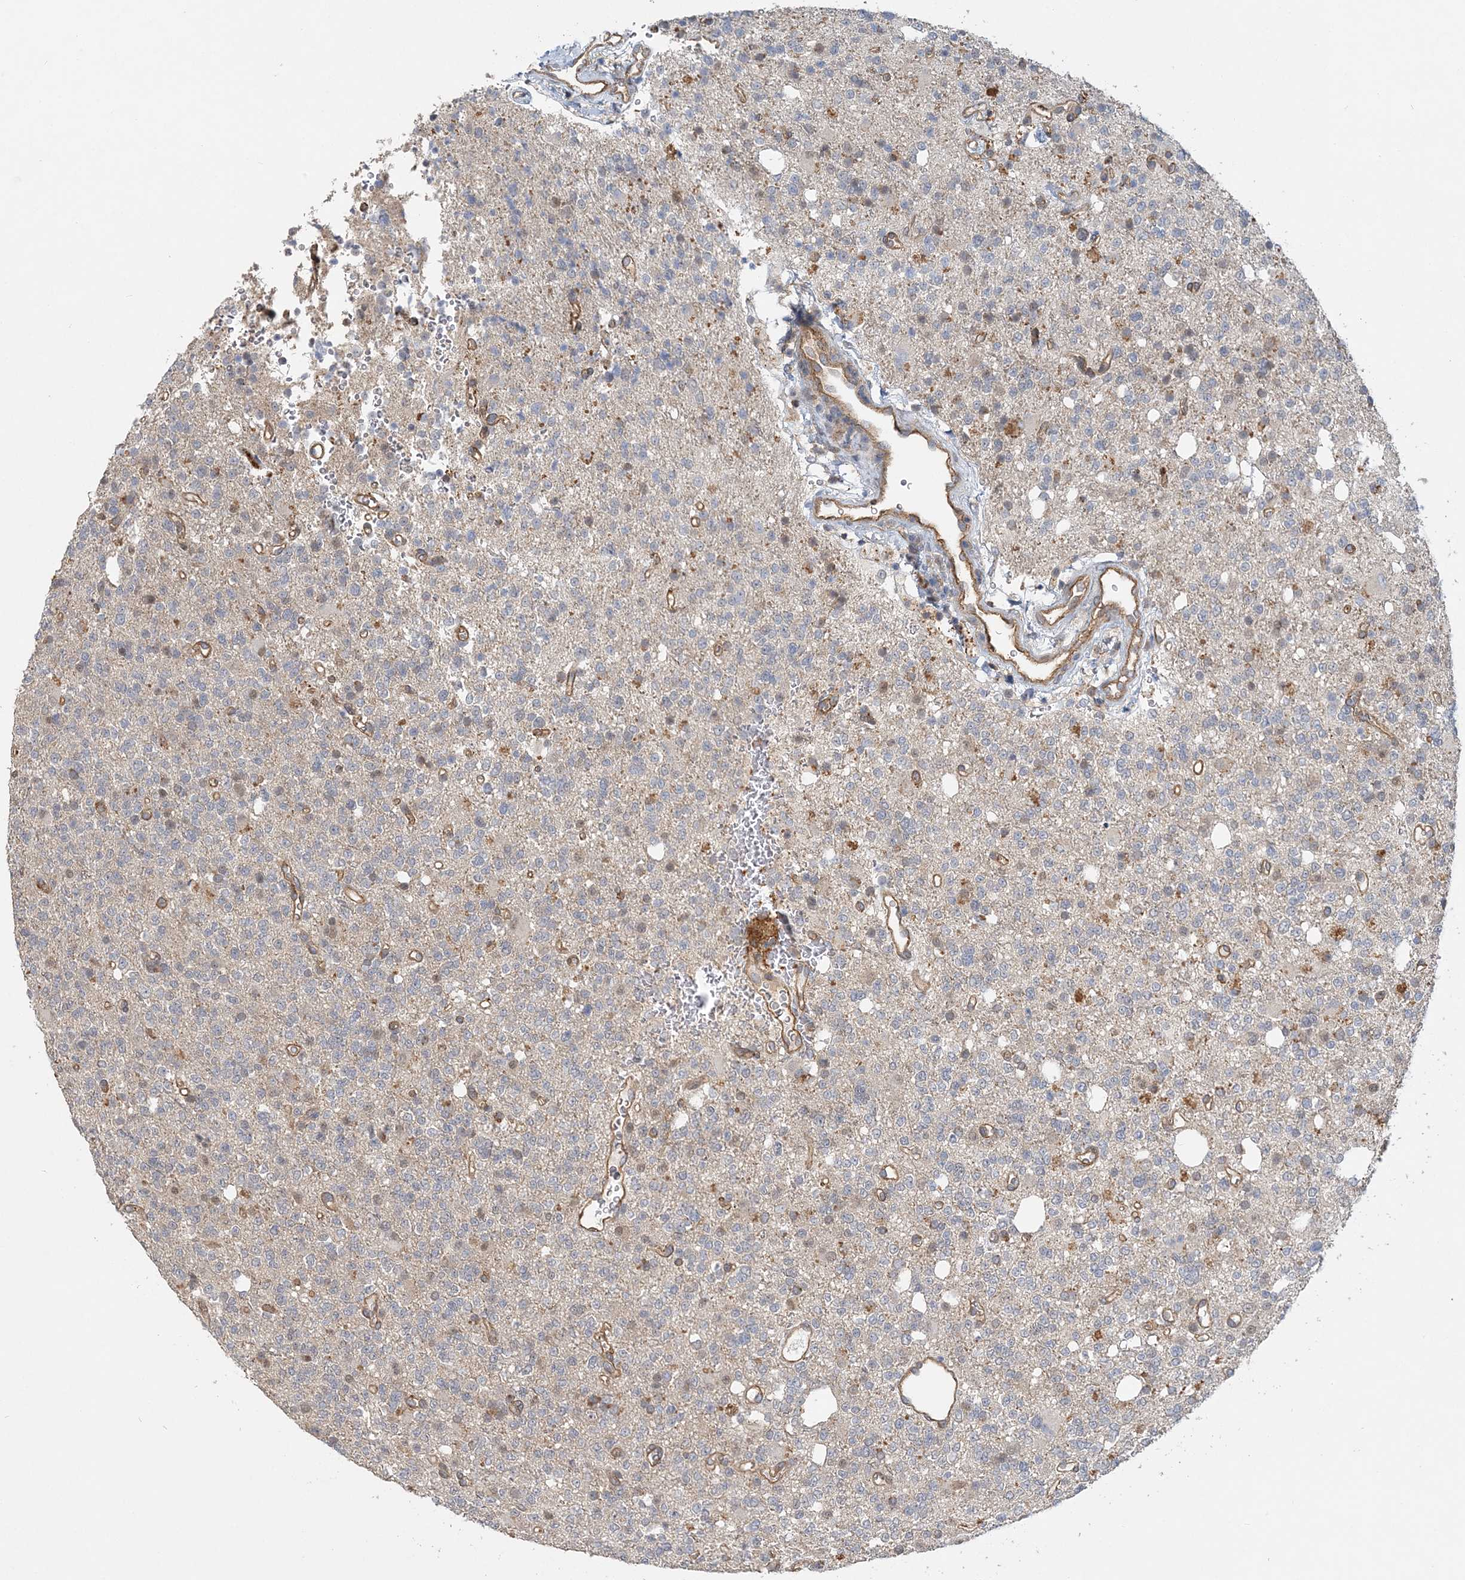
{"staining": {"intensity": "negative", "quantity": "none", "location": "none"}, "tissue": "glioma", "cell_type": "Tumor cells", "image_type": "cancer", "snomed": [{"axis": "morphology", "description": "Glioma, malignant, High grade"}, {"axis": "topography", "description": "Brain"}], "caption": "High-grade glioma (malignant) was stained to show a protein in brown. There is no significant staining in tumor cells. The staining is performed using DAB brown chromogen with nuclei counter-stained in using hematoxylin.", "gene": "MAT2B", "patient": {"sex": "female", "age": 62}}